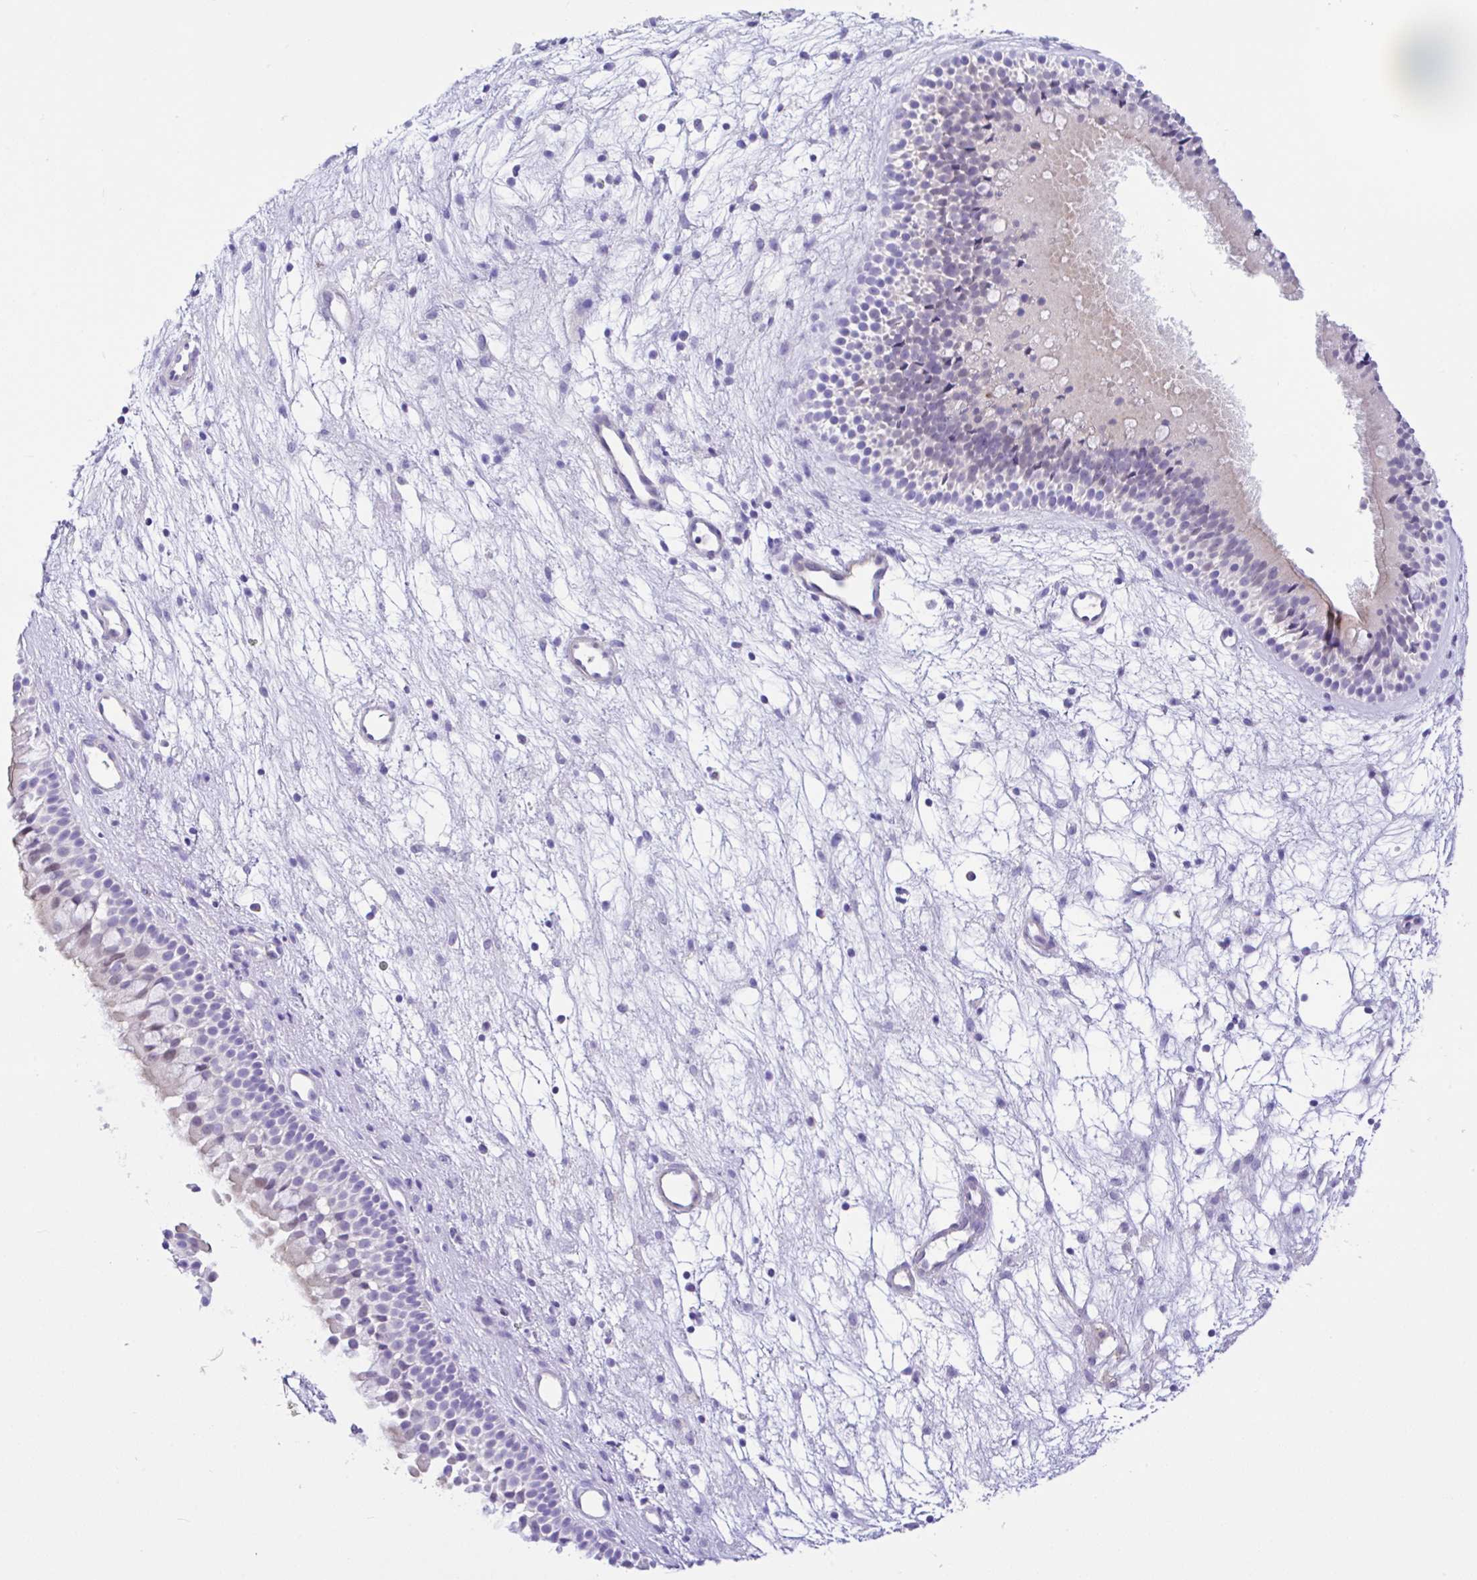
{"staining": {"intensity": "negative", "quantity": "none", "location": "none"}, "tissue": "nasopharynx", "cell_type": "Respiratory epithelial cells", "image_type": "normal", "snomed": [{"axis": "morphology", "description": "Normal tissue, NOS"}, {"axis": "morphology", "description": "Polyp, NOS"}, {"axis": "topography", "description": "Nasopharynx"}], "caption": "Immunohistochemical staining of benign nasopharynx reveals no significant expression in respiratory epithelial cells.", "gene": "ANO4", "patient": {"sex": "male", "age": 83}}